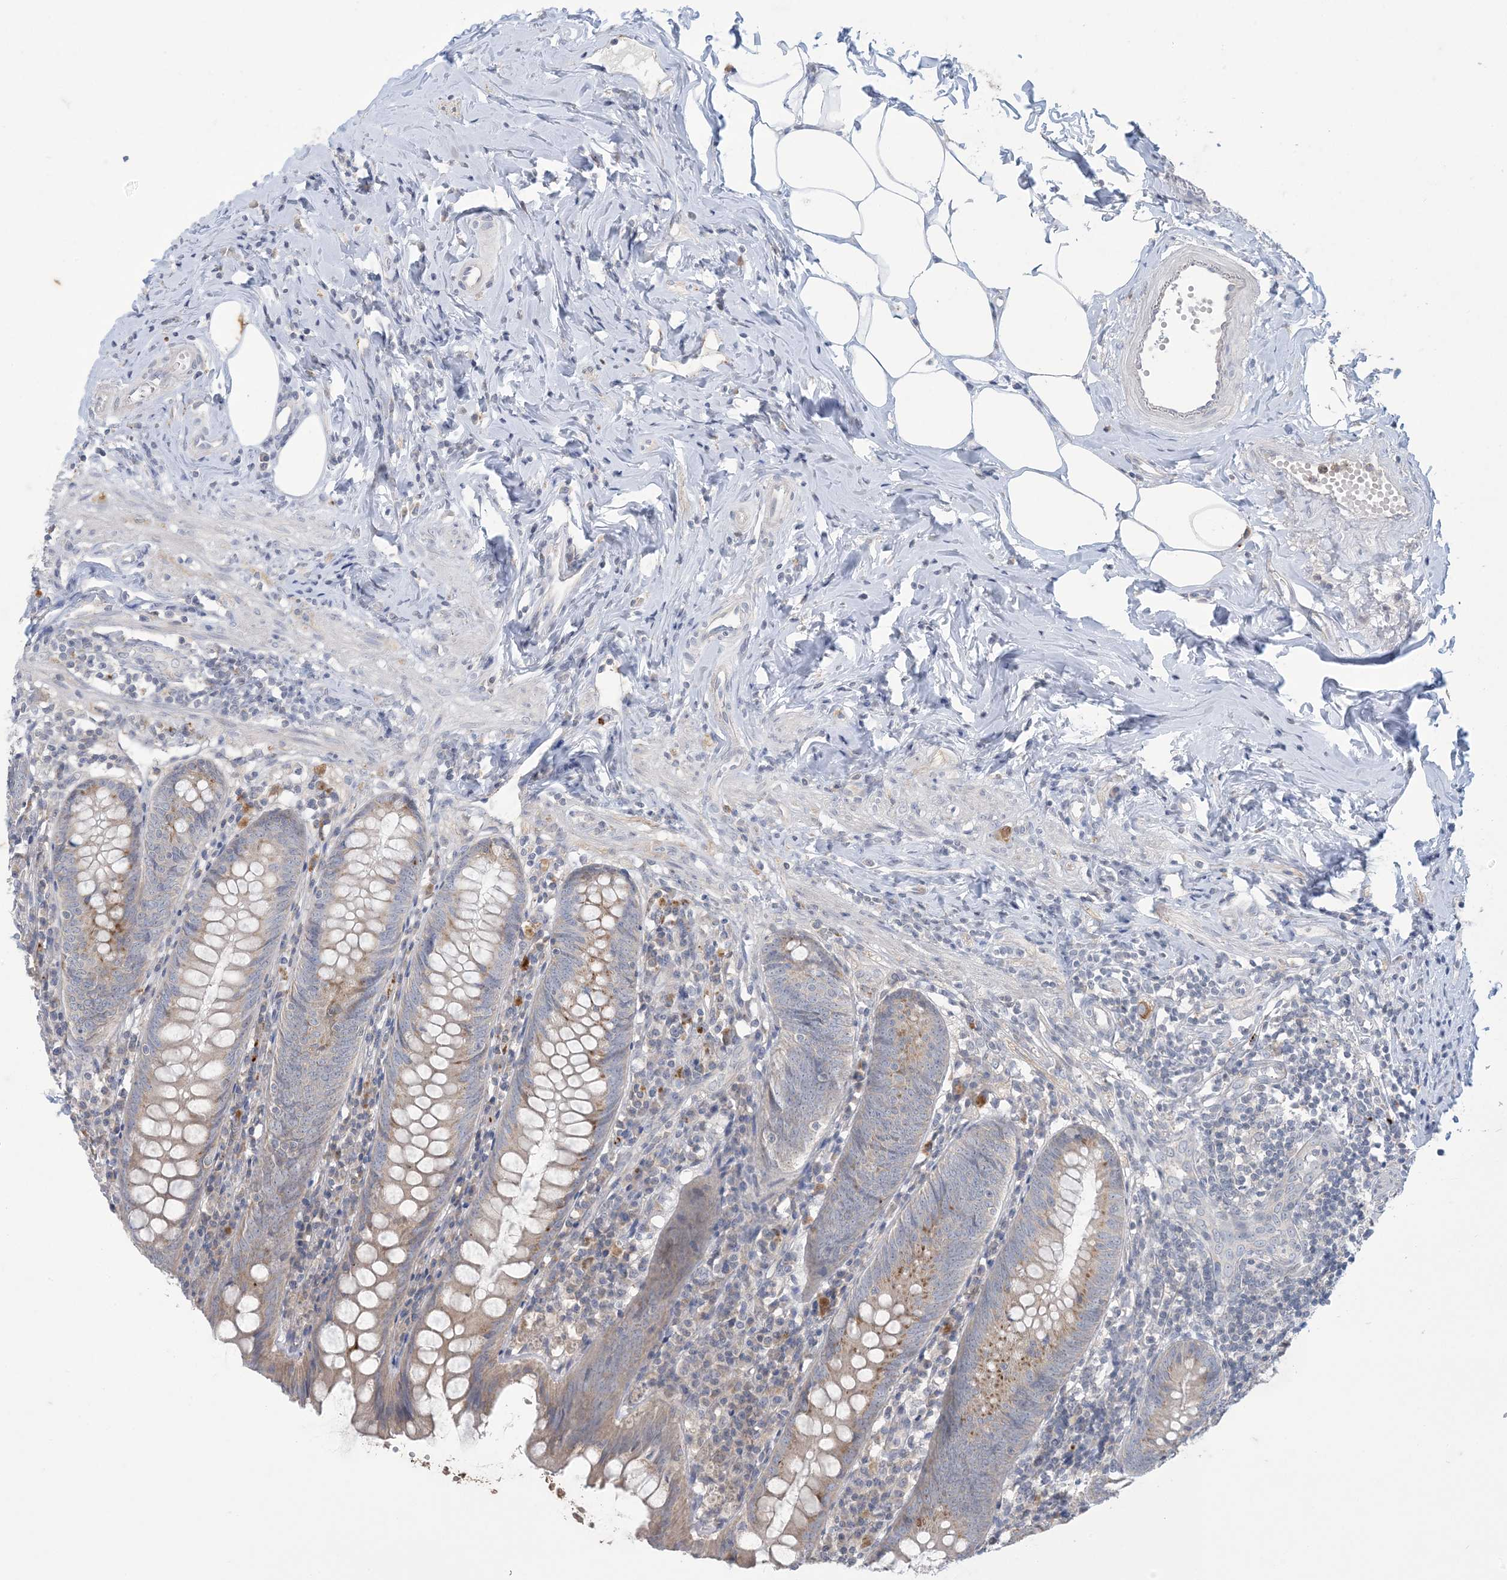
{"staining": {"intensity": "moderate", "quantity": "25%-75%", "location": "cytoplasmic/membranous"}, "tissue": "appendix", "cell_type": "Glandular cells", "image_type": "normal", "snomed": [{"axis": "morphology", "description": "Normal tissue, NOS"}, {"axis": "topography", "description": "Appendix"}], "caption": "Immunohistochemistry (IHC) image of normal human appendix stained for a protein (brown), which reveals medium levels of moderate cytoplasmic/membranous positivity in about 25%-75% of glandular cells.", "gene": "KIF3A", "patient": {"sex": "female", "age": 54}}